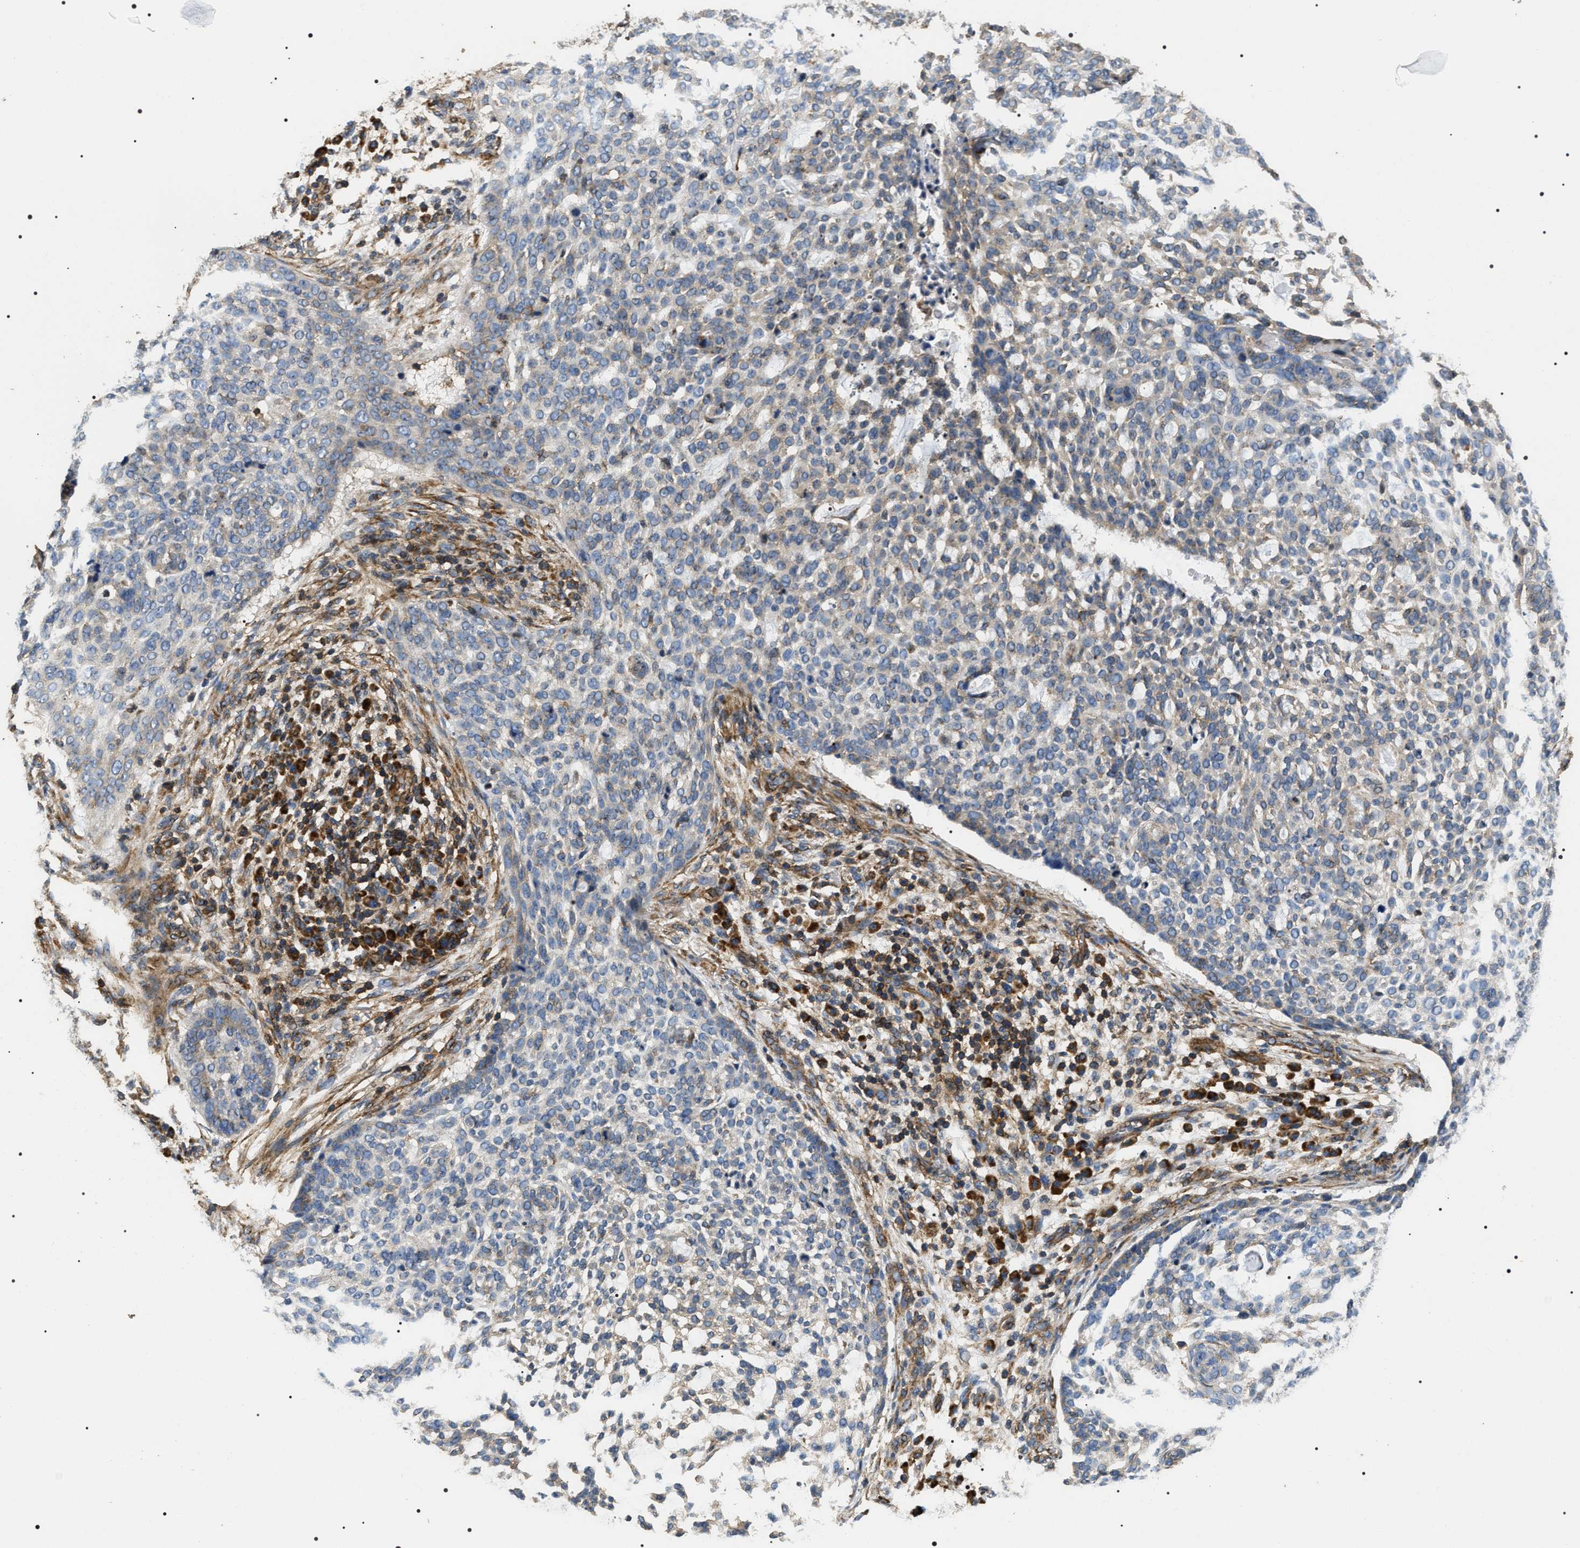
{"staining": {"intensity": "negative", "quantity": "none", "location": "none"}, "tissue": "skin cancer", "cell_type": "Tumor cells", "image_type": "cancer", "snomed": [{"axis": "morphology", "description": "Basal cell carcinoma"}, {"axis": "topography", "description": "Skin"}], "caption": "Immunohistochemistry image of skin cancer stained for a protein (brown), which reveals no positivity in tumor cells.", "gene": "ZC3HAV1L", "patient": {"sex": "female", "age": 64}}